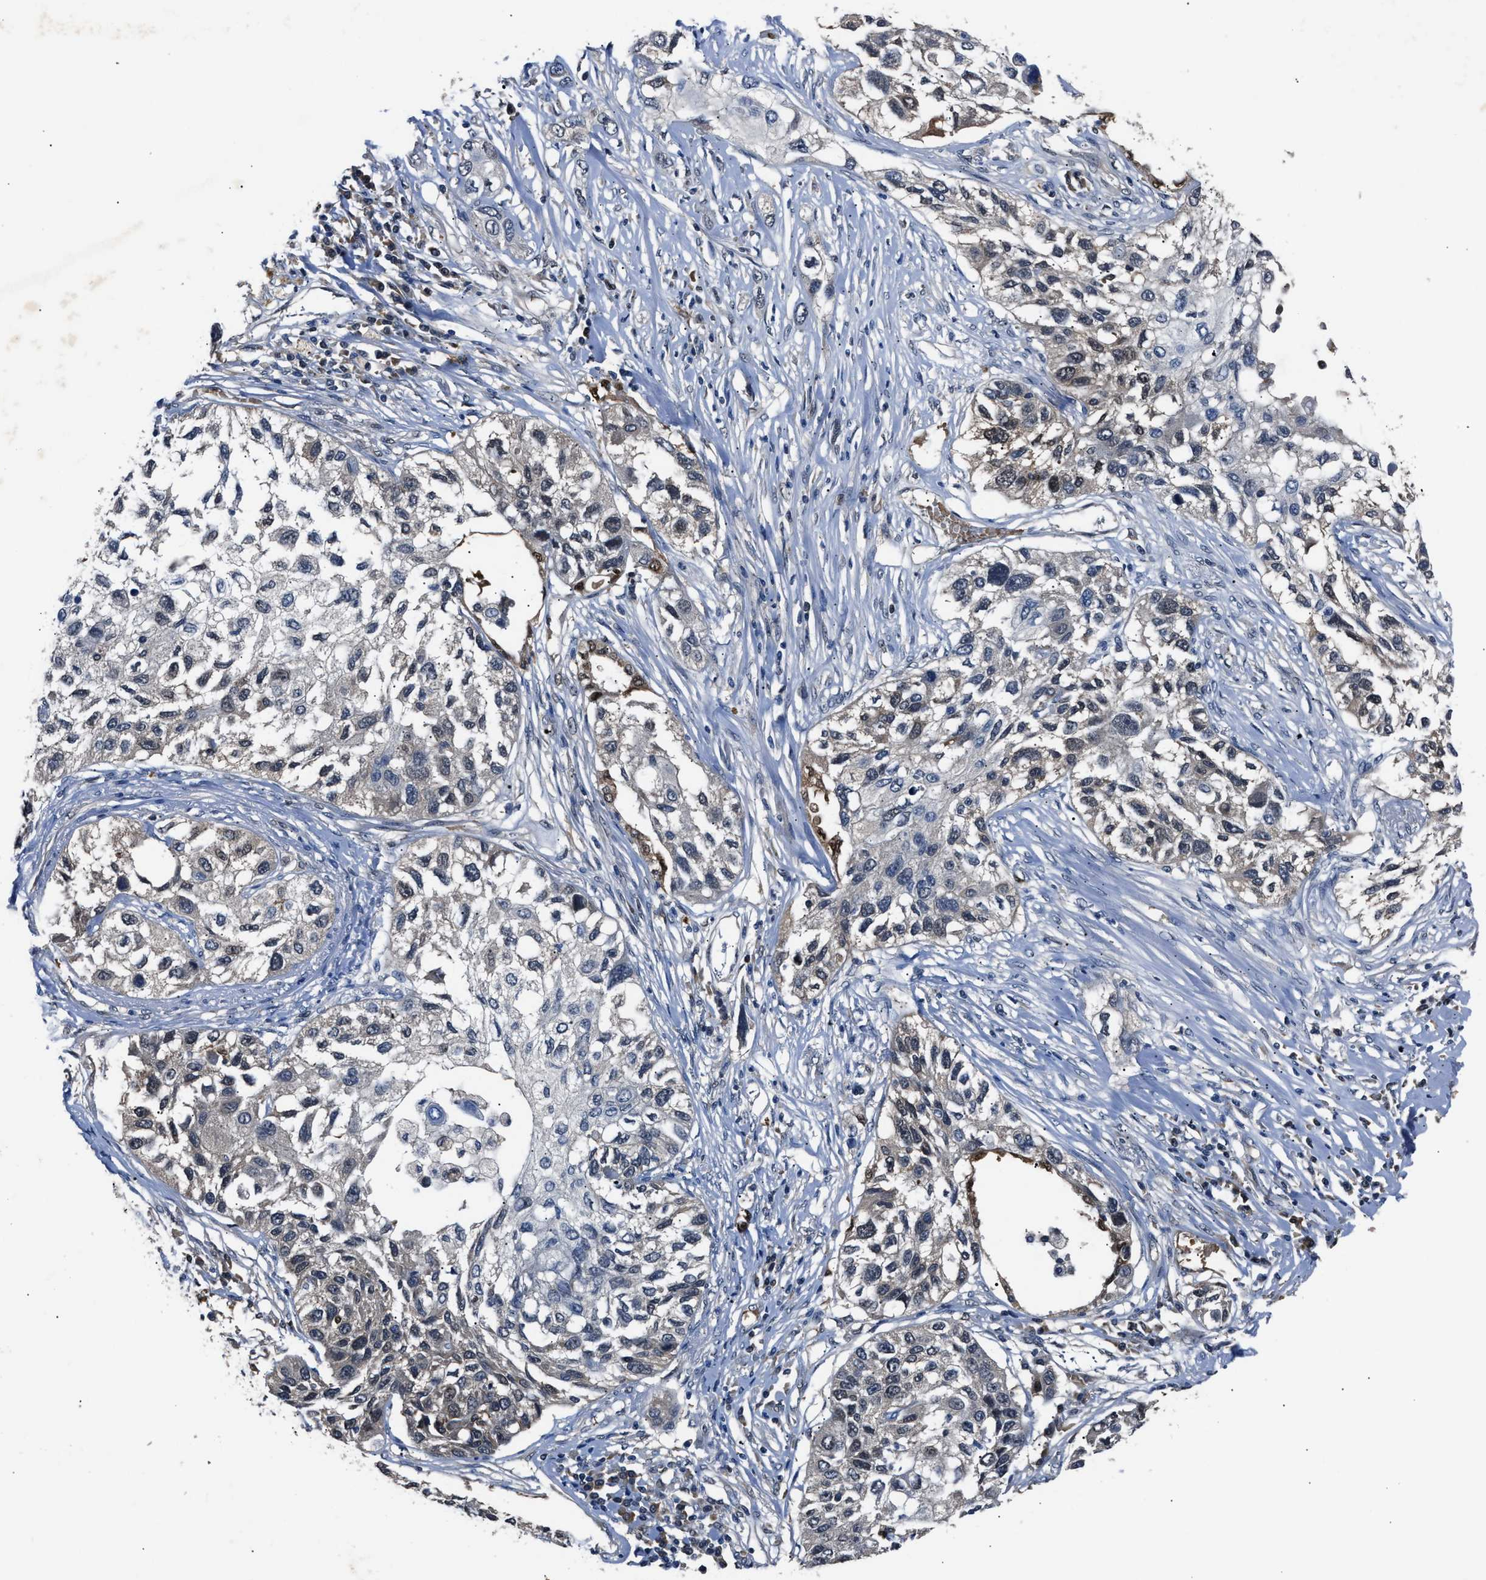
{"staining": {"intensity": "weak", "quantity": "<25%", "location": "cytoplasmic/membranous"}, "tissue": "lung cancer", "cell_type": "Tumor cells", "image_type": "cancer", "snomed": [{"axis": "morphology", "description": "Squamous cell carcinoma, NOS"}, {"axis": "topography", "description": "Lung"}], "caption": "DAB immunohistochemical staining of lung cancer displays no significant staining in tumor cells.", "gene": "PPA1", "patient": {"sex": "male", "age": 71}}